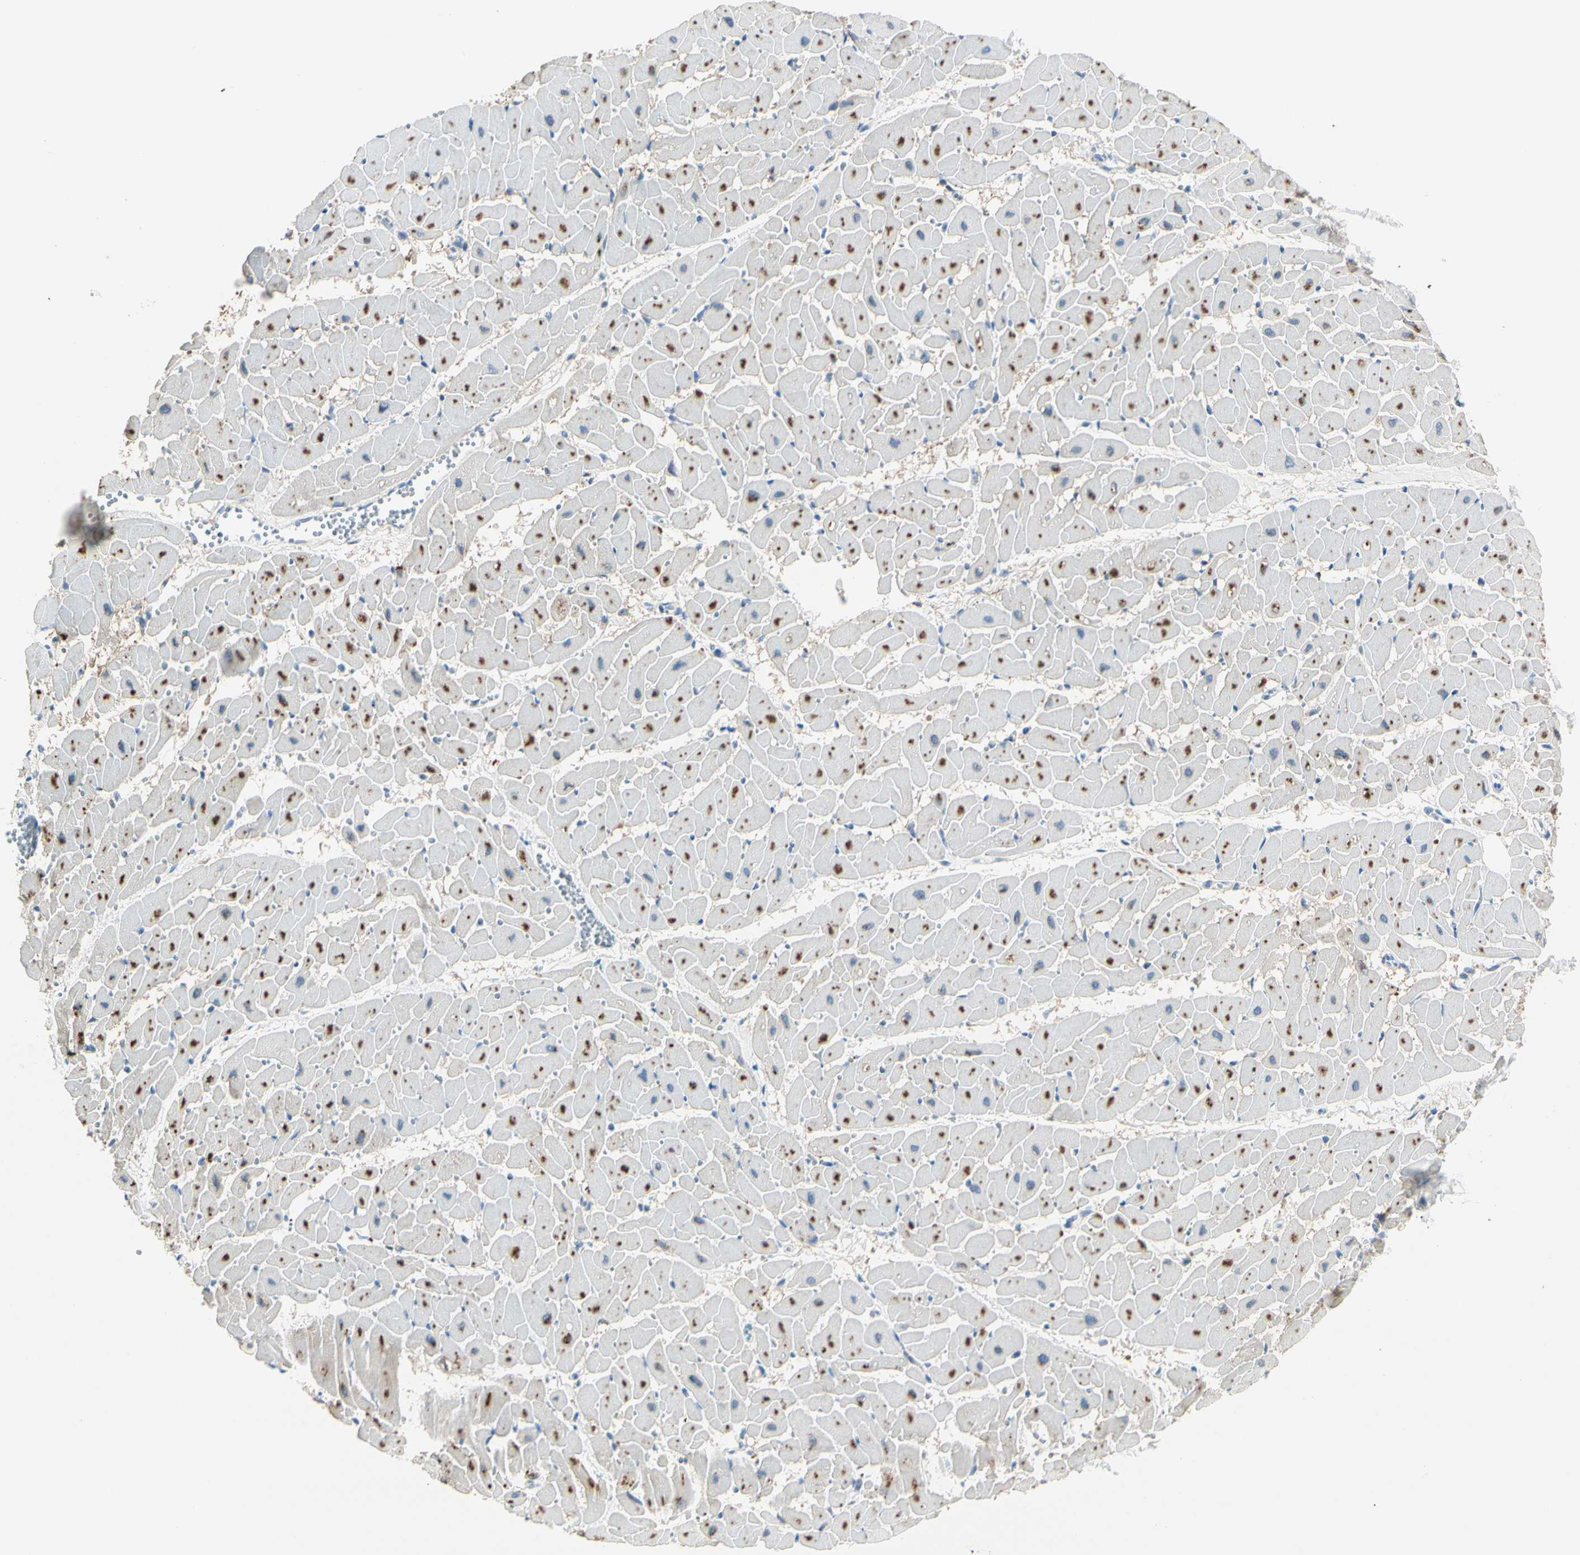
{"staining": {"intensity": "strong", "quantity": "25%-75%", "location": "cytoplasmic/membranous"}, "tissue": "heart muscle", "cell_type": "Cardiomyocytes", "image_type": "normal", "snomed": [{"axis": "morphology", "description": "Normal tissue, NOS"}, {"axis": "topography", "description": "Heart"}], "caption": "Immunohistochemistry (IHC) photomicrograph of unremarkable heart muscle: heart muscle stained using IHC exhibits high levels of strong protein expression localized specifically in the cytoplasmic/membranous of cardiomyocytes, appearing as a cytoplasmic/membranous brown color.", "gene": "PEBP1", "patient": {"sex": "female", "age": 19}}